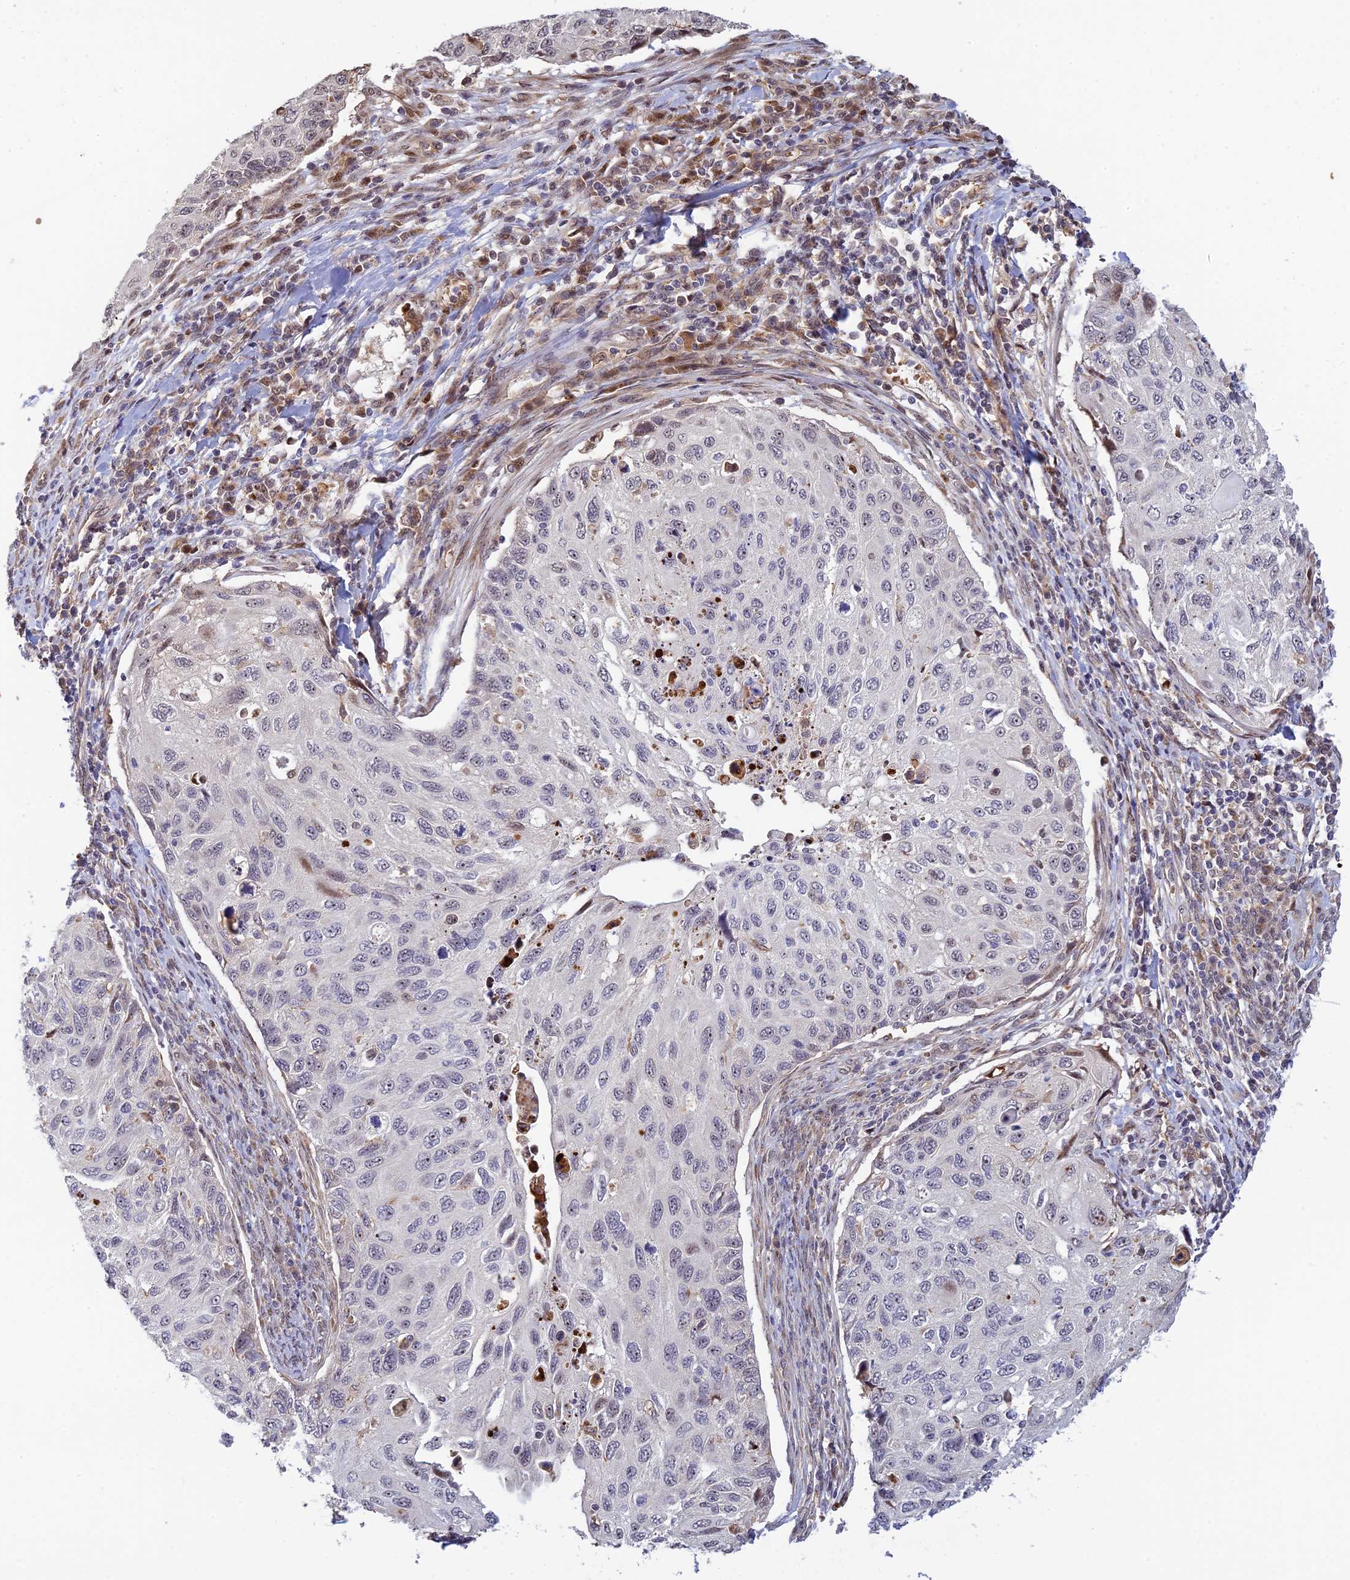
{"staining": {"intensity": "negative", "quantity": "none", "location": "none"}, "tissue": "cervical cancer", "cell_type": "Tumor cells", "image_type": "cancer", "snomed": [{"axis": "morphology", "description": "Squamous cell carcinoma, NOS"}, {"axis": "topography", "description": "Cervix"}], "caption": "An image of human cervical squamous cell carcinoma is negative for staining in tumor cells.", "gene": "UFSP2", "patient": {"sex": "female", "age": 70}}